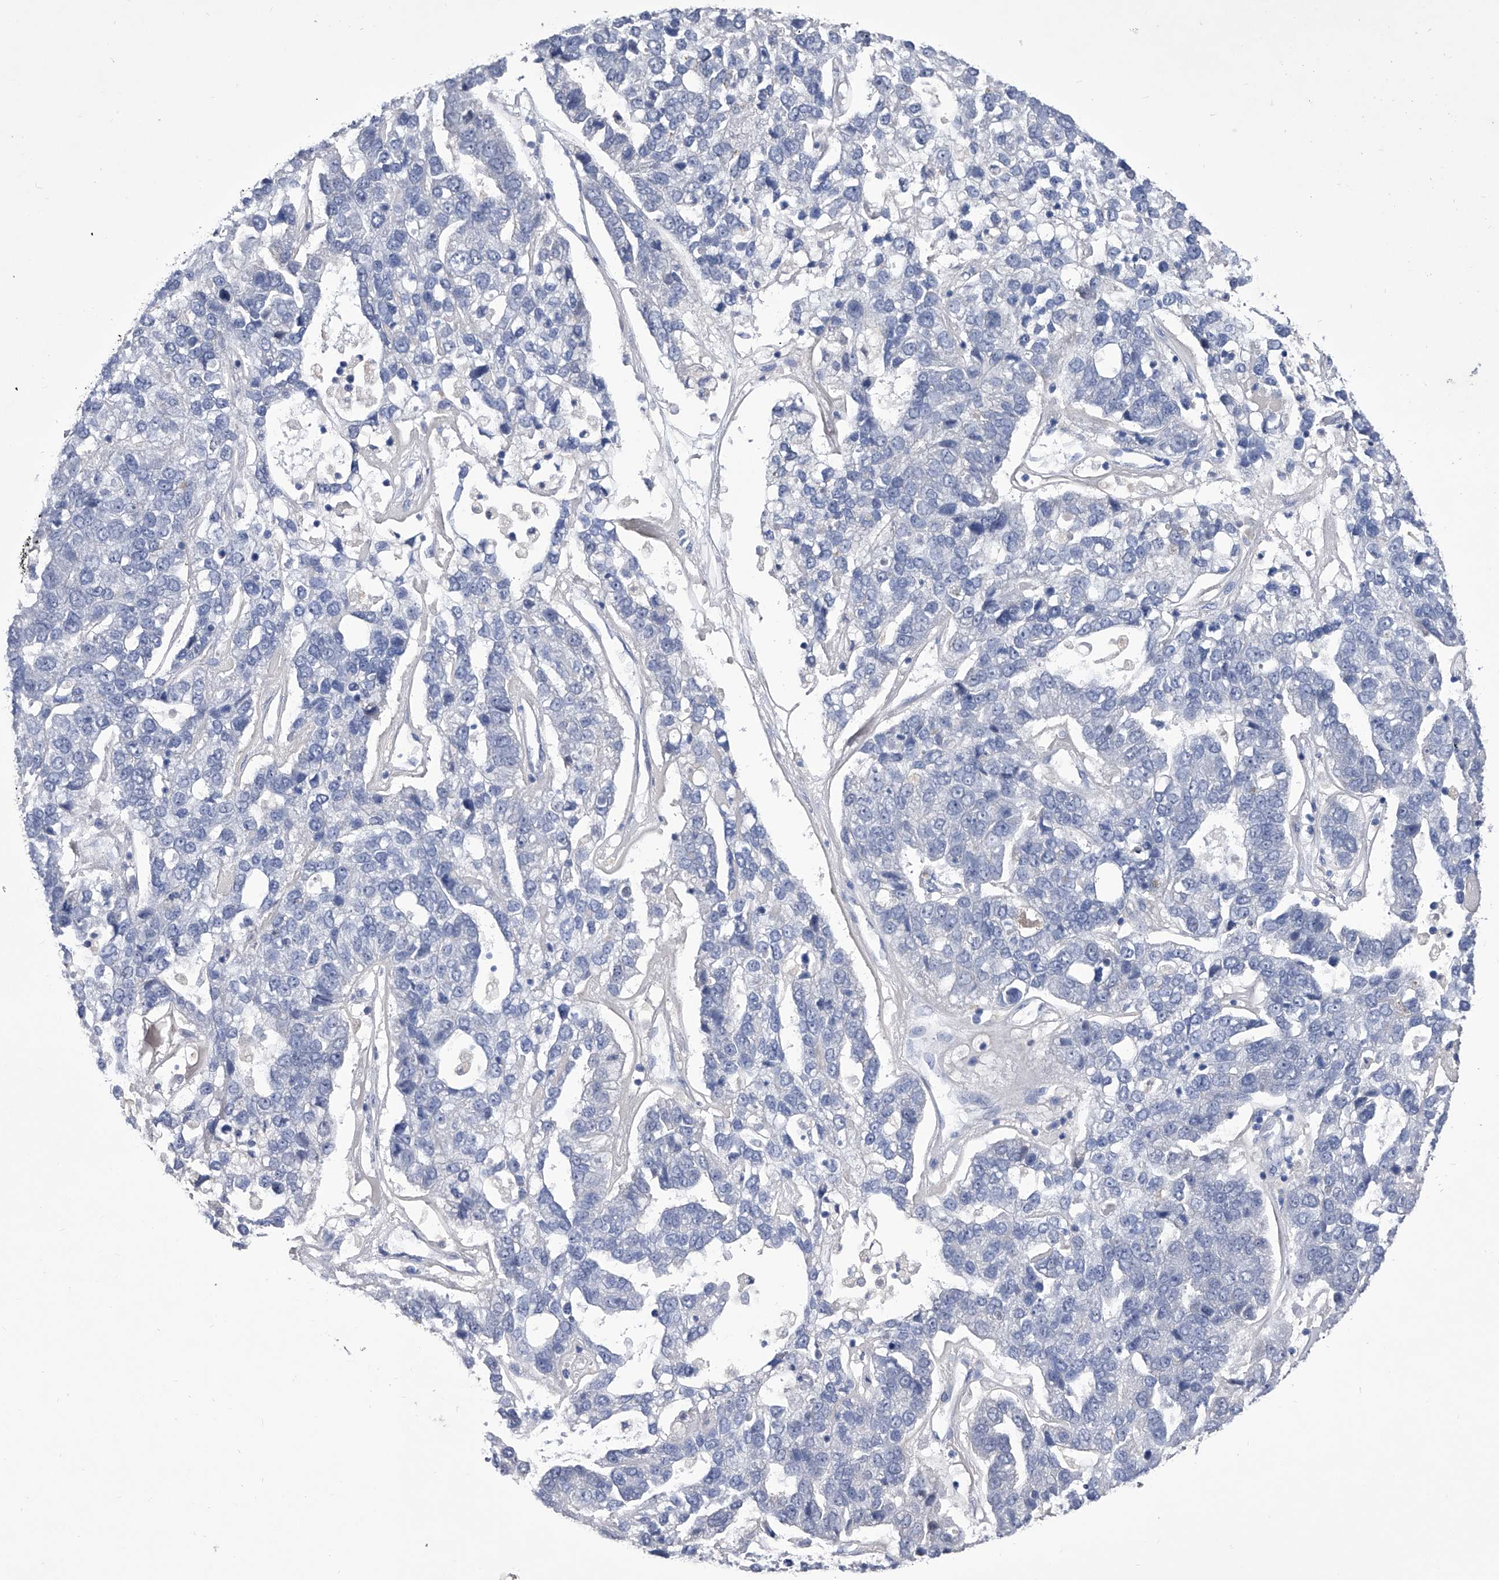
{"staining": {"intensity": "negative", "quantity": "none", "location": "none"}, "tissue": "pancreatic cancer", "cell_type": "Tumor cells", "image_type": "cancer", "snomed": [{"axis": "morphology", "description": "Adenocarcinoma, NOS"}, {"axis": "topography", "description": "Pancreas"}], "caption": "A photomicrograph of pancreatic cancer stained for a protein exhibits no brown staining in tumor cells. (DAB (3,3'-diaminobenzidine) immunohistochemistry (IHC) with hematoxylin counter stain).", "gene": "CRISP2", "patient": {"sex": "female", "age": 61}}